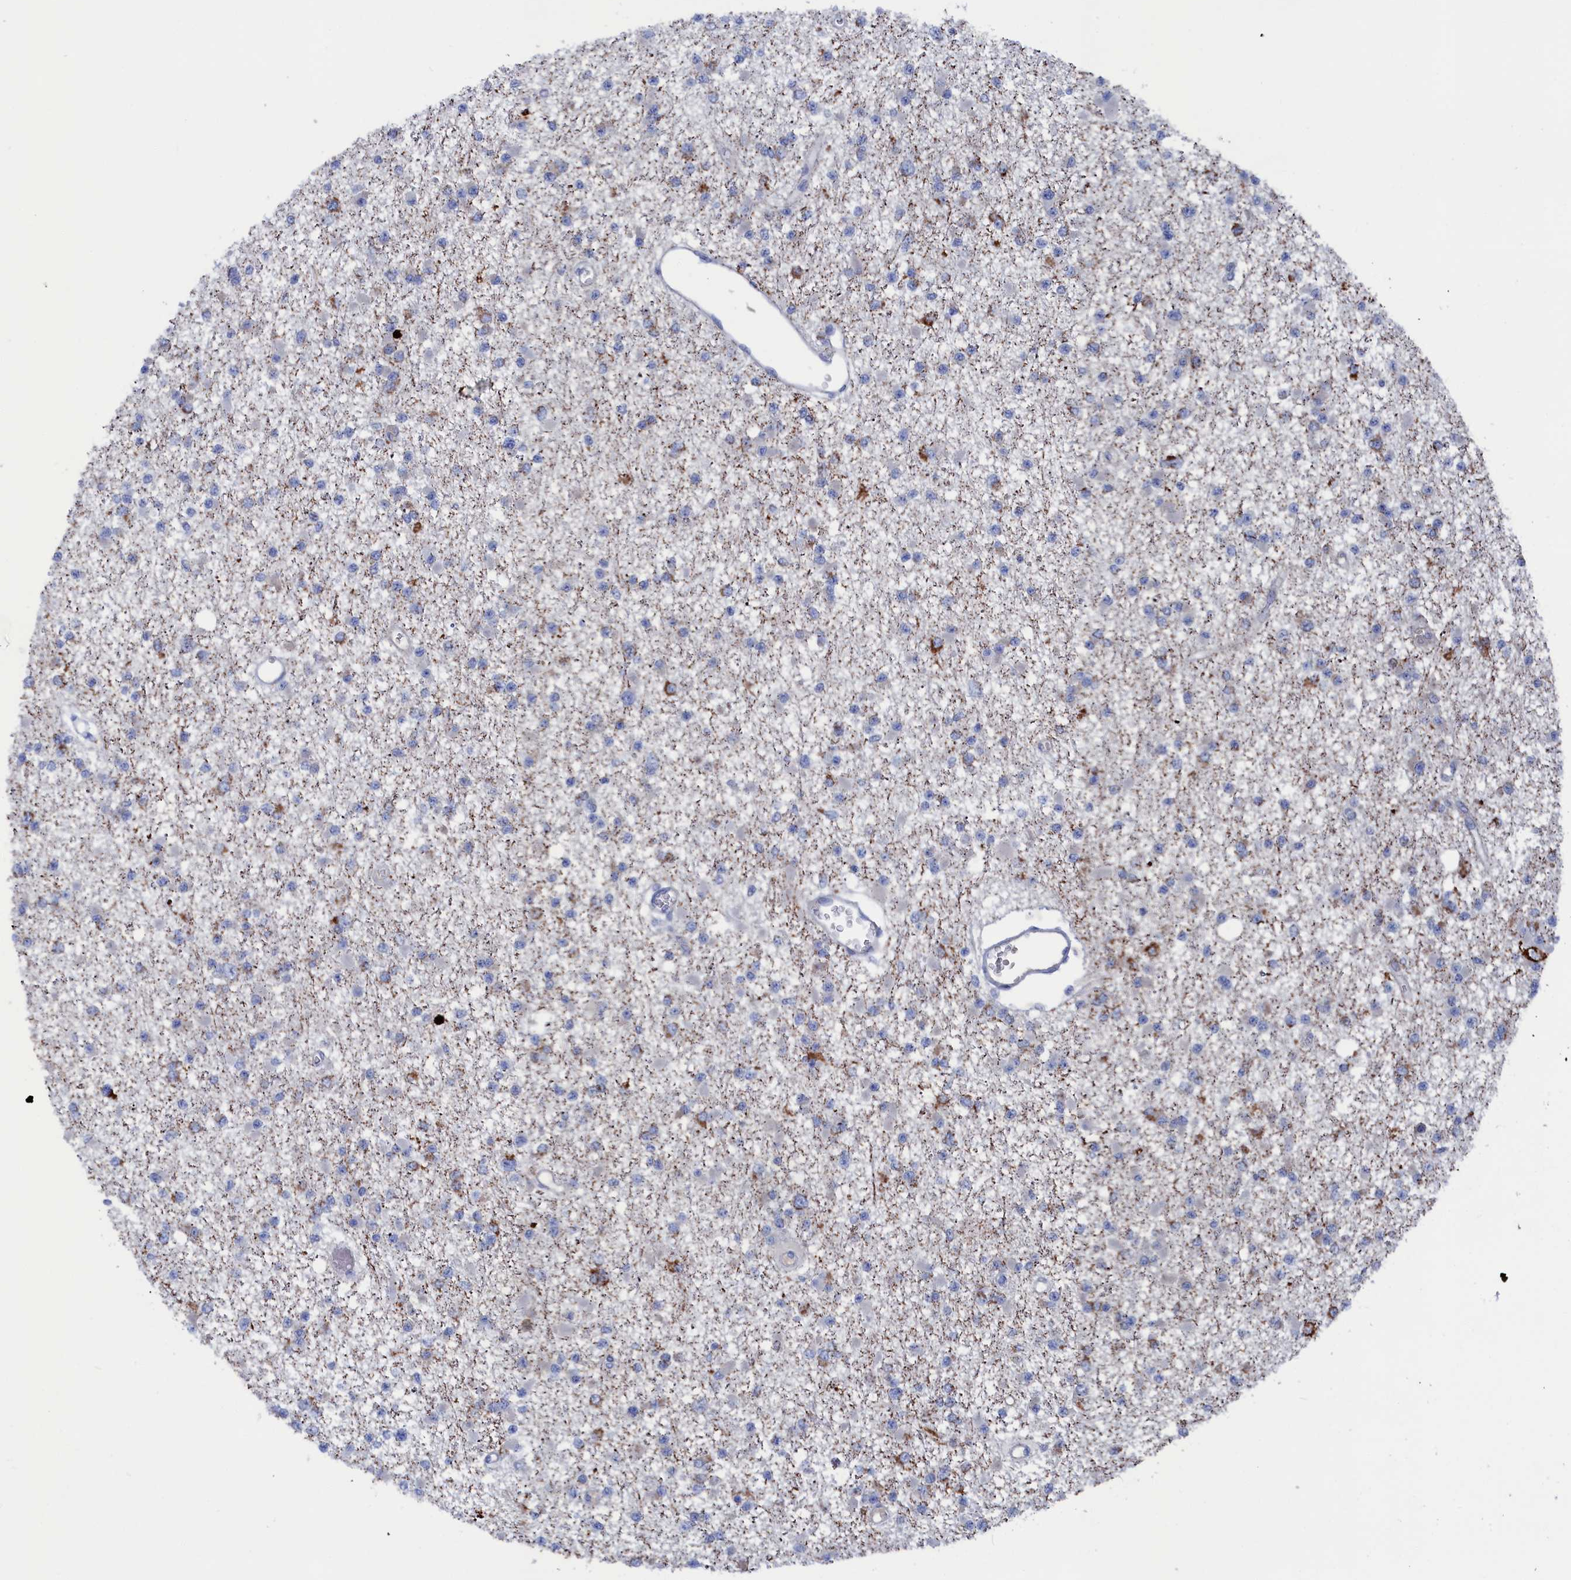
{"staining": {"intensity": "moderate", "quantity": "<25%", "location": "cytoplasmic/membranous"}, "tissue": "glioma", "cell_type": "Tumor cells", "image_type": "cancer", "snomed": [{"axis": "morphology", "description": "Glioma, malignant, Low grade"}, {"axis": "topography", "description": "Brain"}], "caption": "DAB (3,3'-diaminobenzidine) immunohistochemical staining of malignant glioma (low-grade) shows moderate cytoplasmic/membranous protein staining in about <25% of tumor cells.", "gene": "CEND1", "patient": {"sex": "female", "age": 22}}